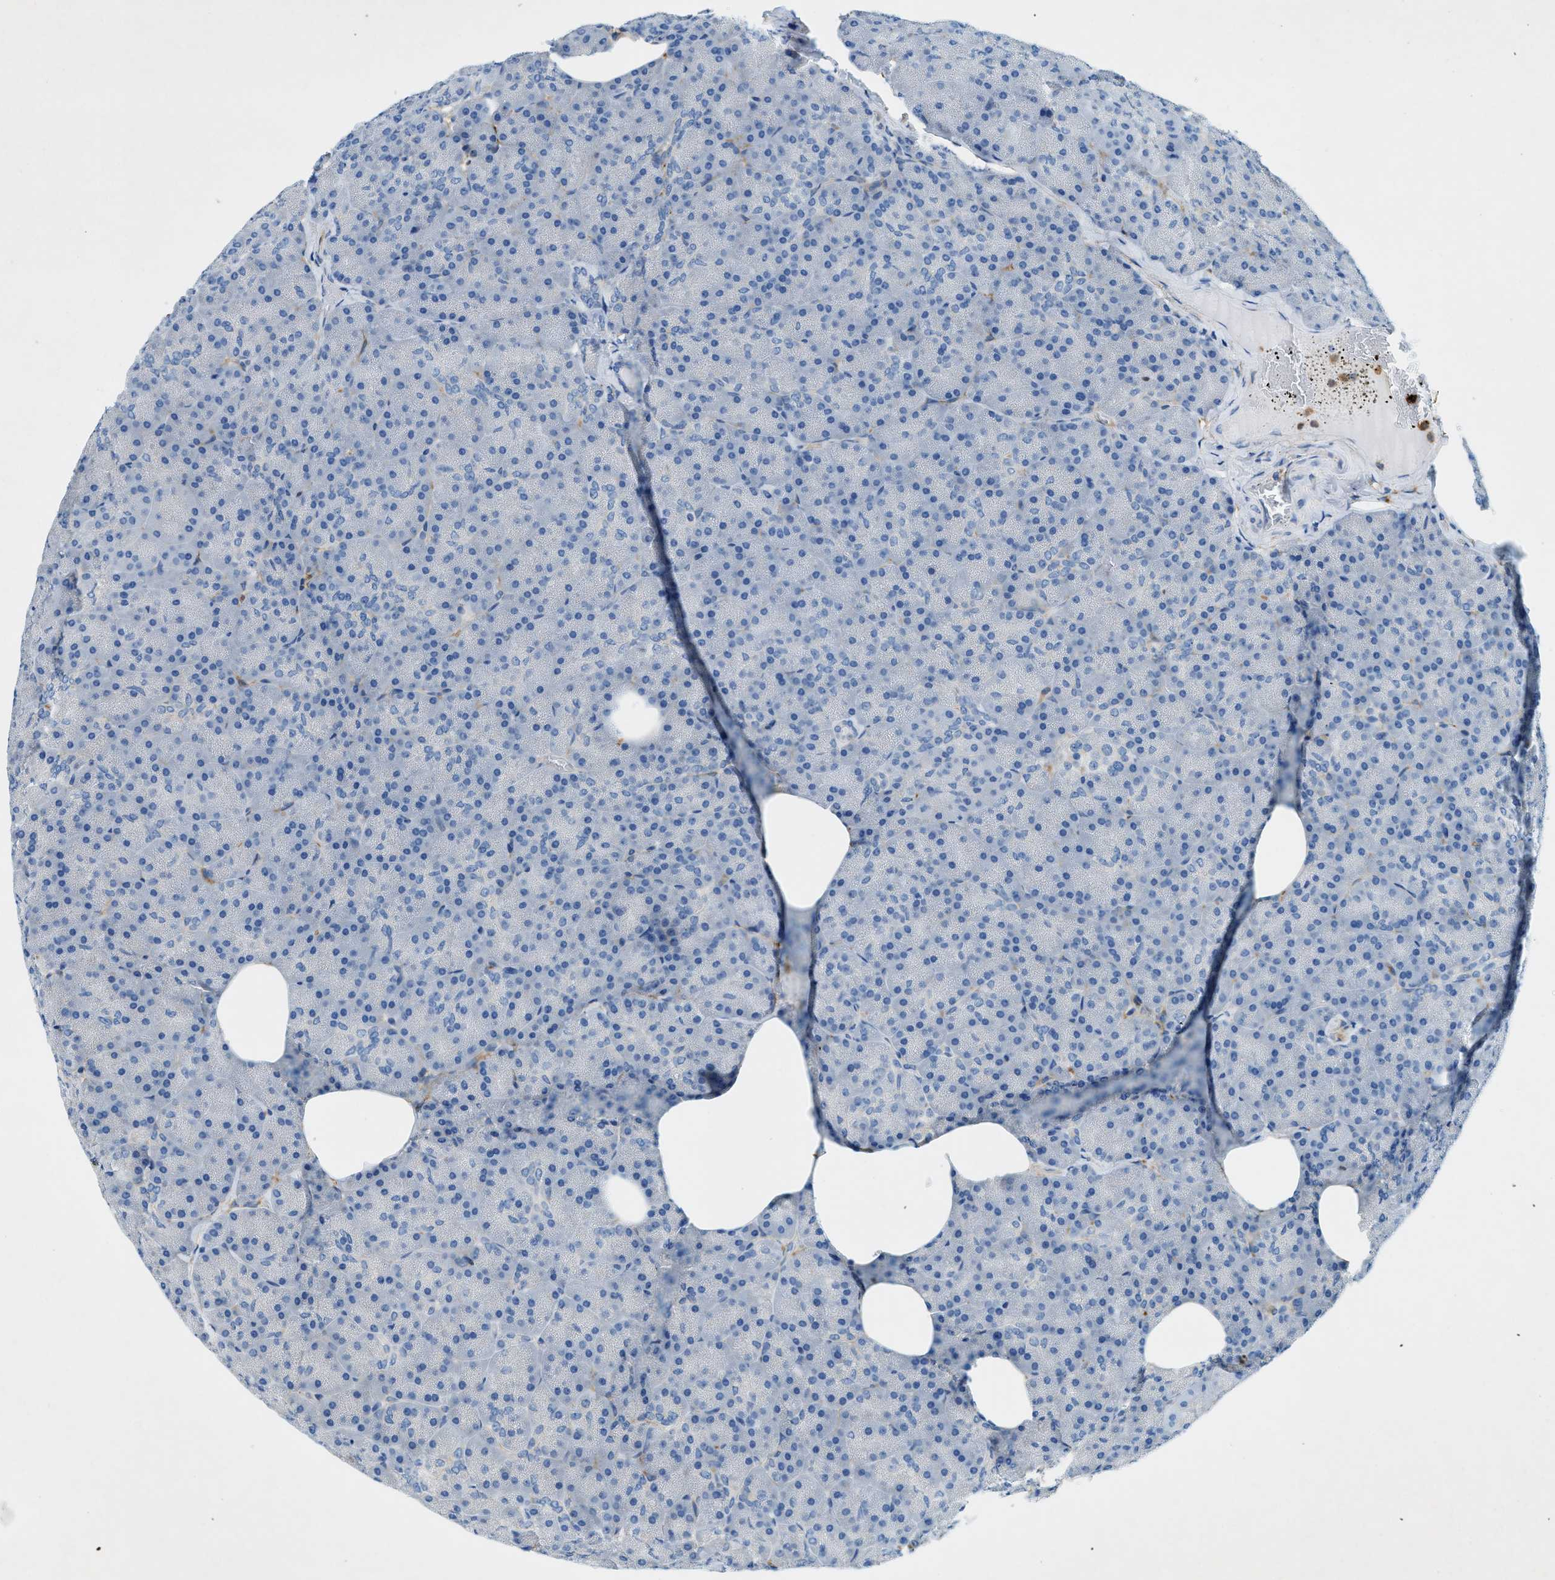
{"staining": {"intensity": "negative", "quantity": "none", "location": "none"}, "tissue": "pancreas", "cell_type": "Exocrine glandular cells", "image_type": "normal", "snomed": [{"axis": "morphology", "description": "Normal tissue, NOS"}, {"axis": "topography", "description": "Pancreas"}], "caption": "Exocrine glandular cells are negative for brown protein staining in benign pancreas. (Brightfield microscopy of DAB IHC at high magnification).", "gene": "ZDHHC13", "patient": {"sex": "female", "age": 35}}